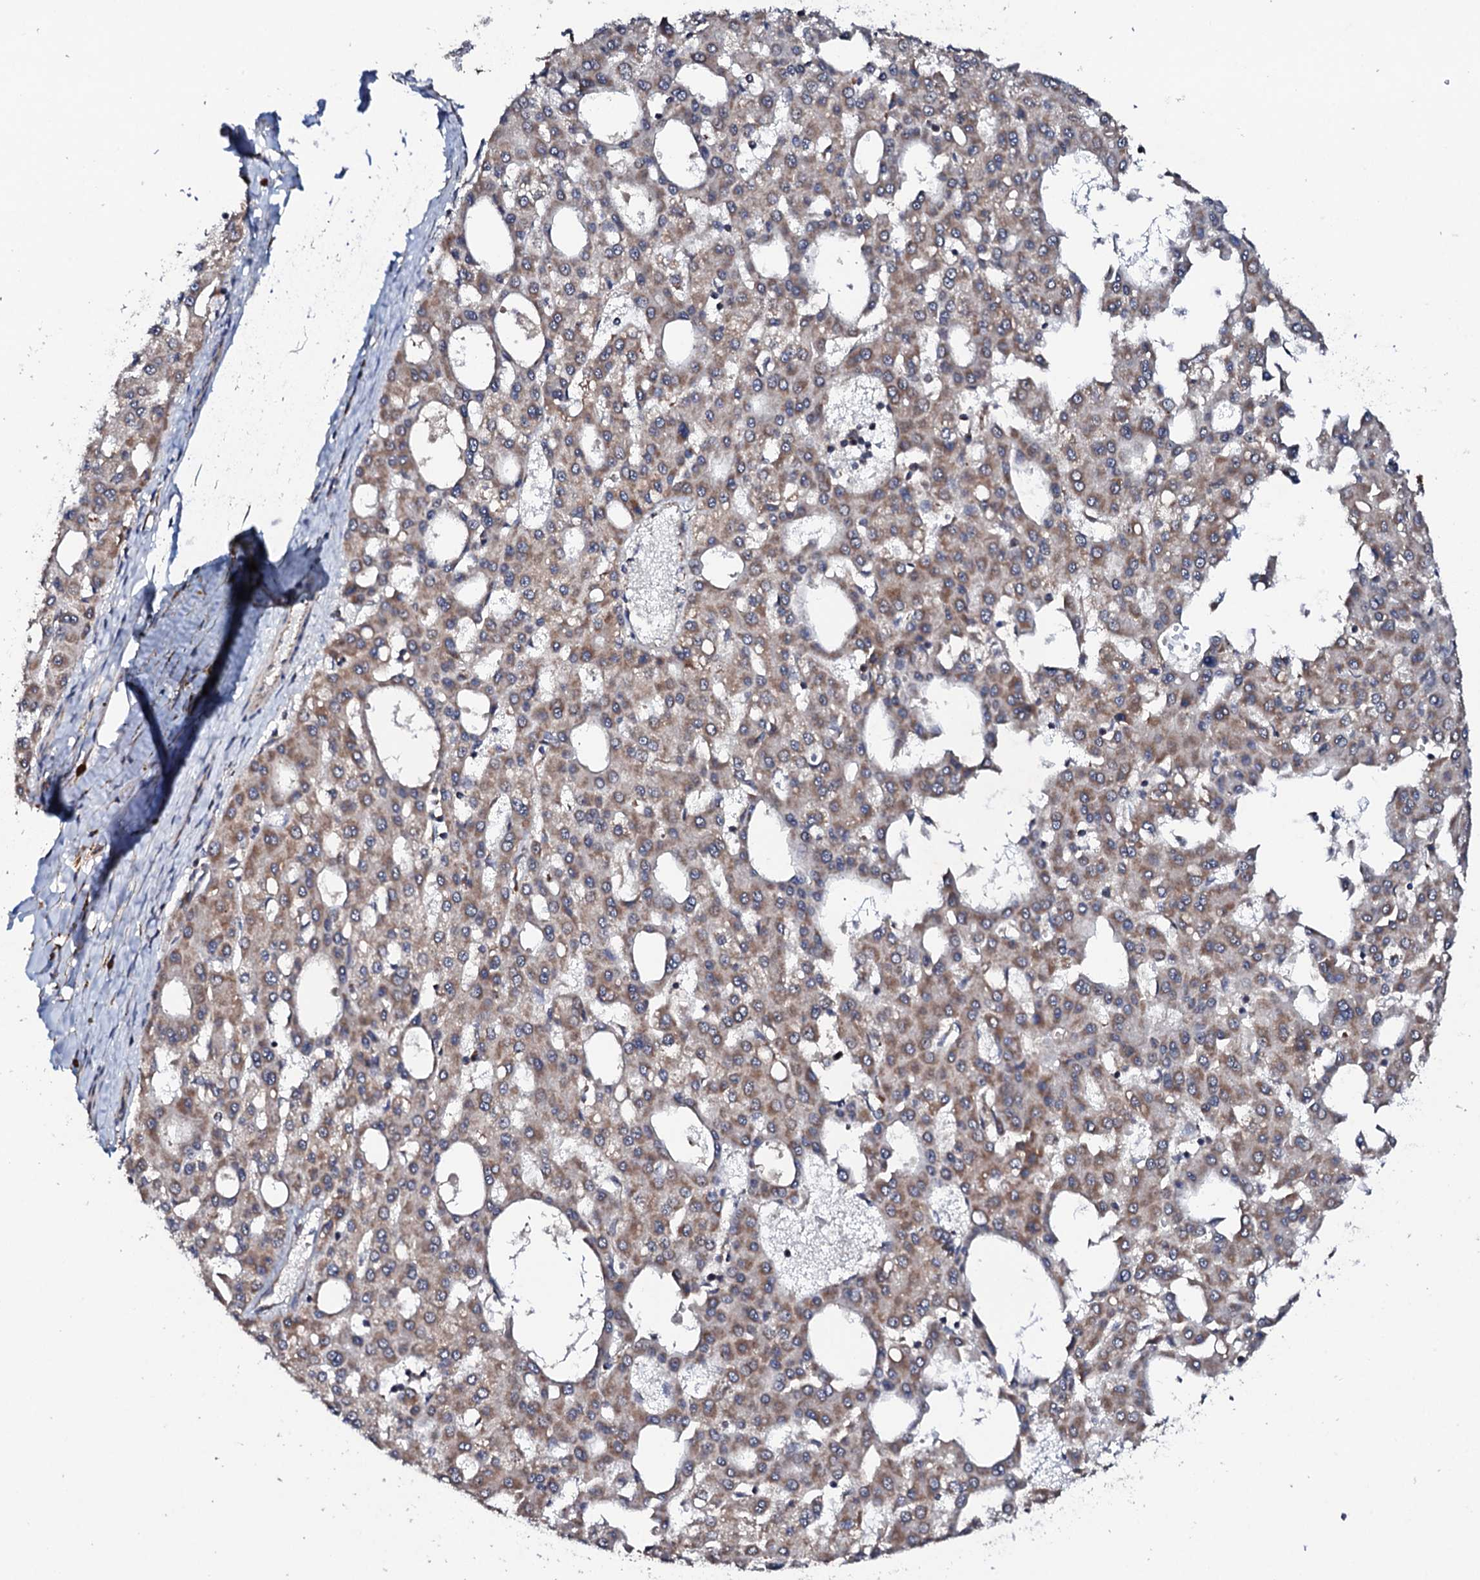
{"staining": {"intensity": "moderate", "quantity": ">75%", "location": "cytoplasmic/membranous"}, "tissue": "liver cancer", "cell_type": "Tumor cells", "image_type": "cancer", "snomed": [{"axis": "morphology", "description": "Carcinoma, Hepatocellular, NOS"}, {"axis": "topography", "description": "Liver"}], "caption": "Liver cancer stained for a protein shows moderate cytoplasmic/membranous positivity in tumor cells.", "gene": "MTIF3", "patient": {"sex": "male", "age": 47}}